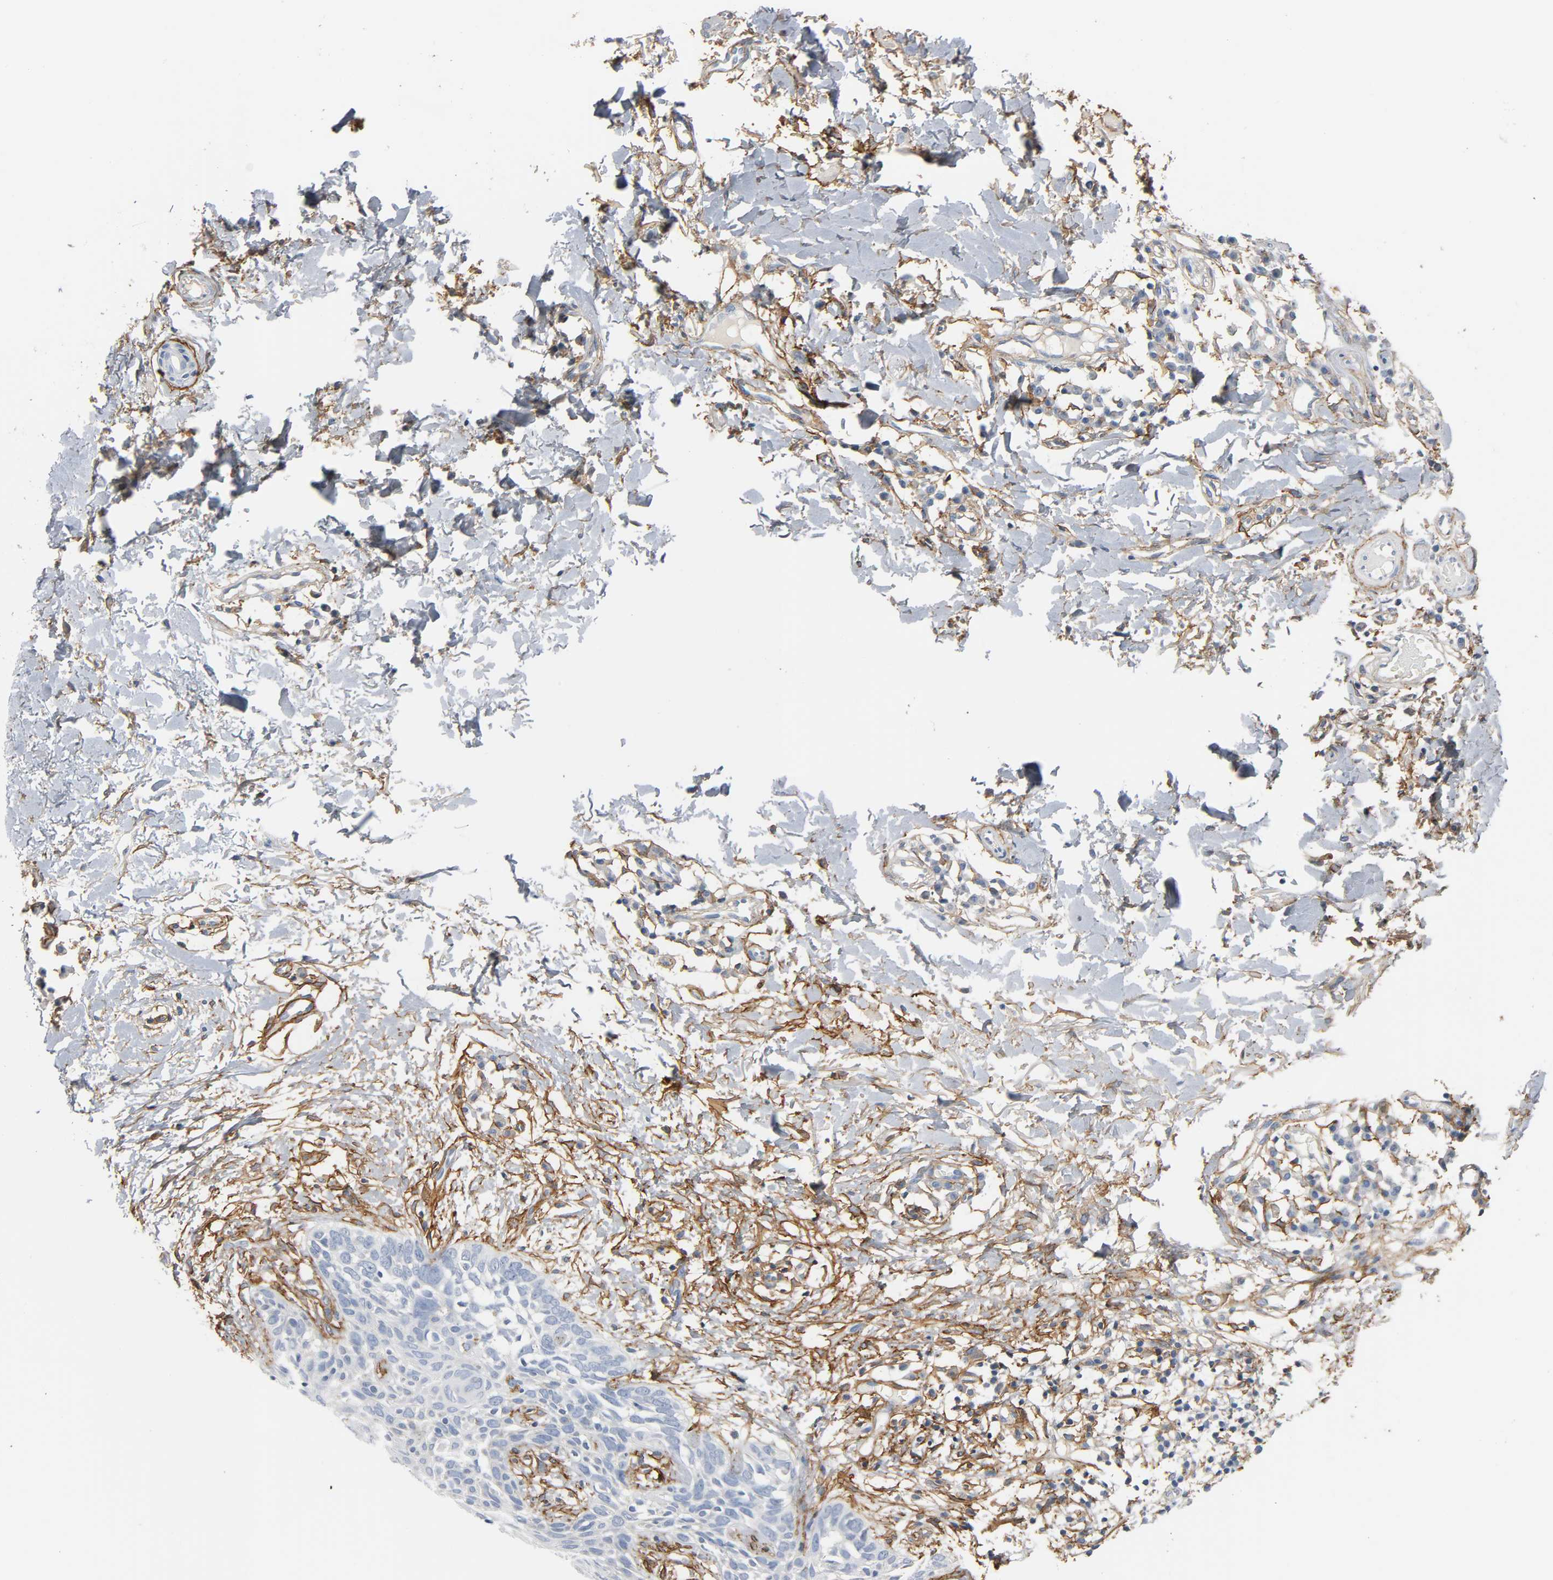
{"staining": {"intensity": "negative", "quantity": "none", "location": "none"}, "tissue": "skin cancer", "cell_type": "Tumor cells", "image_type": "cancer", "snomed": [{"axis": "morphology", "description": "Normal tissue, NOS"}, {"axis": "morphology", "description": "Basal cell carcinoma"}, {"axis": "topography", "description": "Skin"}], "caption": "Skin cancer was stained to show a protein in brown. There is no significant positivity in tumor cells.", "gene": "ANPEP", "patient": {"sex": "male", "age": 77}}